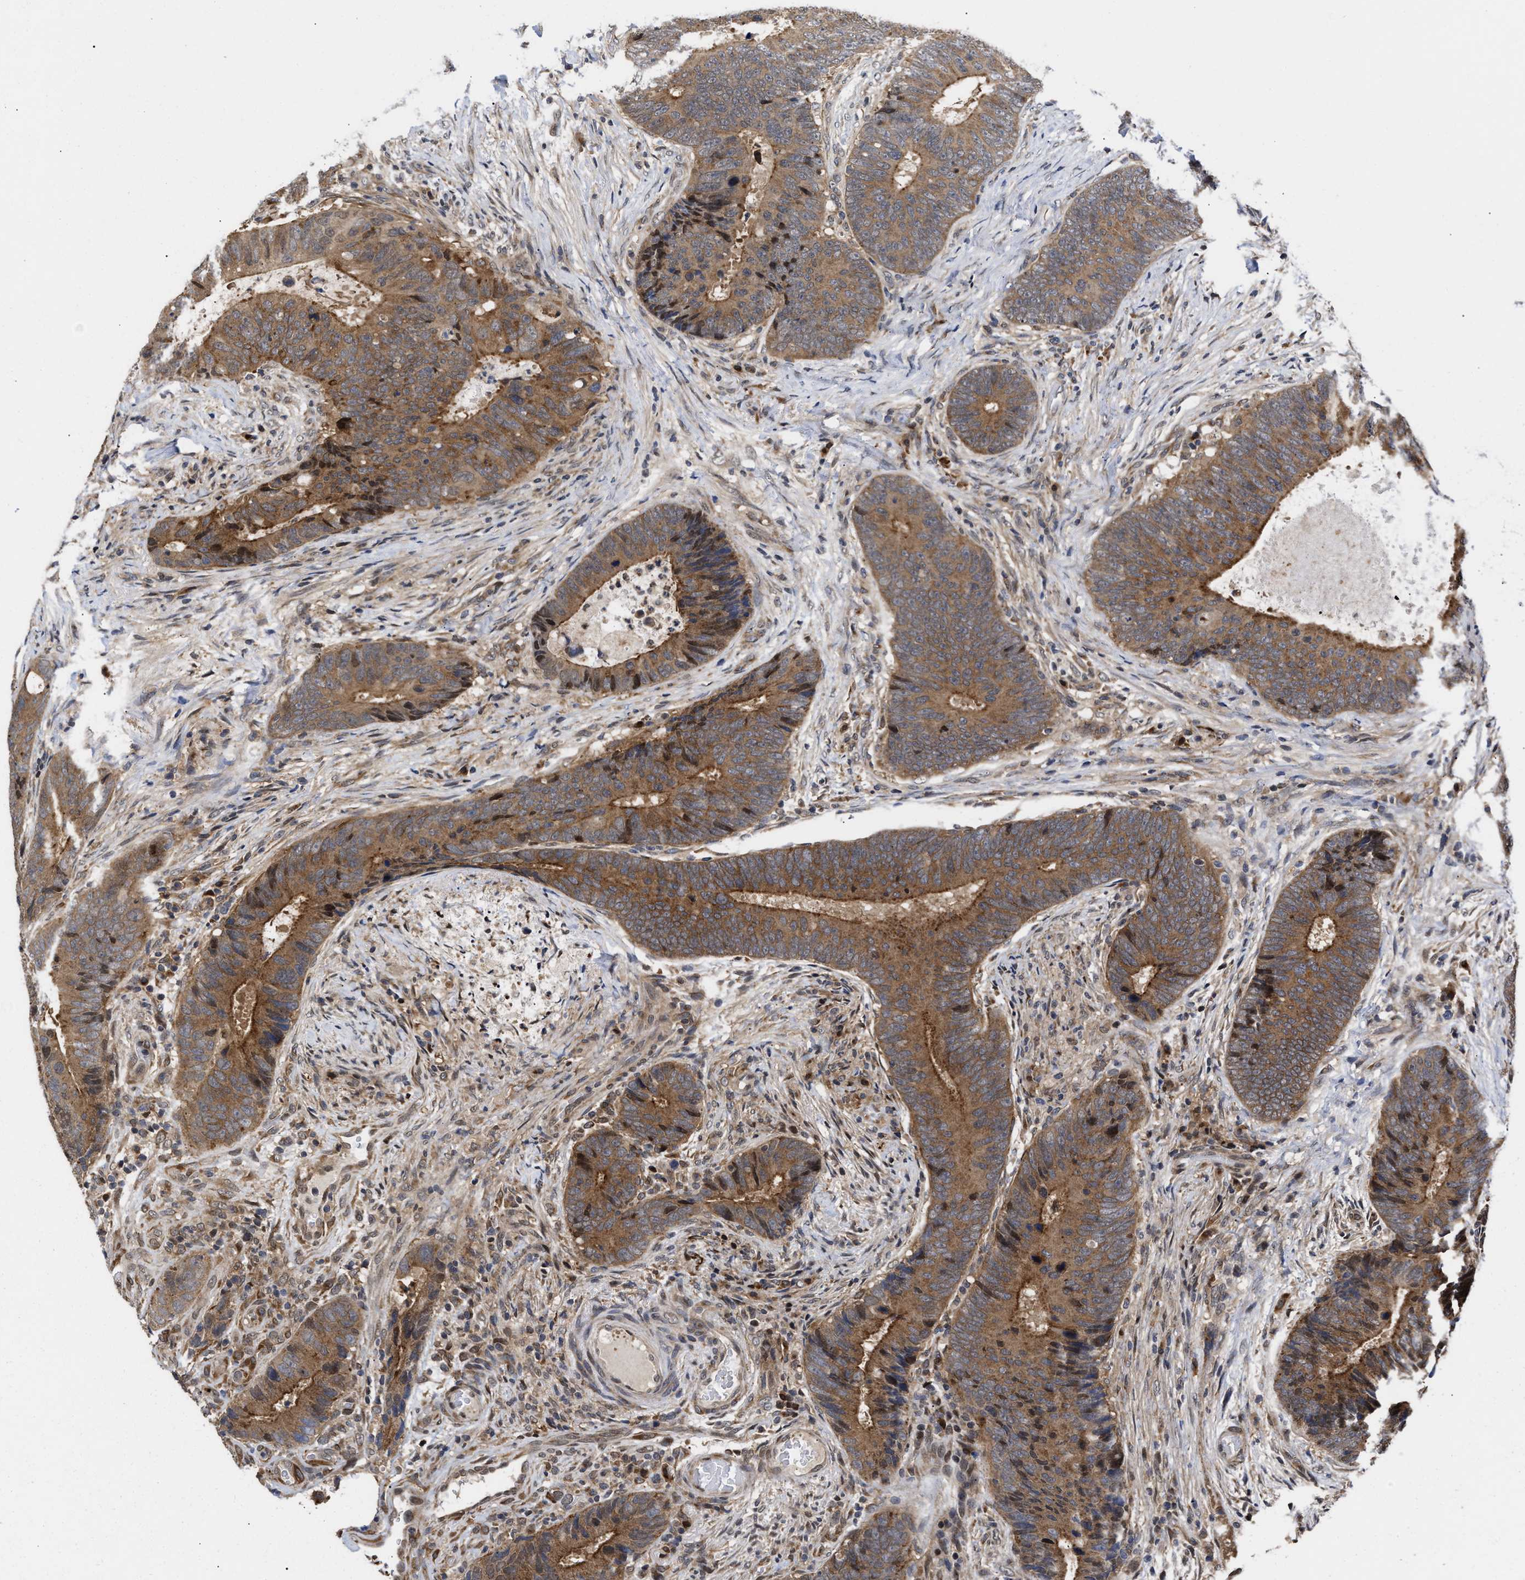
{"staining": {"intensity": "moderate", "quantity": ">75%", "location": "cytoplasmic/membranous"}, "tissue": "colorectal cancer", "cell_type": "Tumor cells", "image_type": "cancer", "snomed": [{"axis": "morphology", "description": "Adenocarcinoma, NOS"}, {"axis": "topography", "description": "Colon"}], "caption": "The image exhibits staining of colorectal cancer (adenocarcinoma), revealing moderate cytoplasmic/membranous protein positivity (brown color) within tumor cells.", "gene": "CLIP2", "patient": {"sex": "male", "age": 56}}